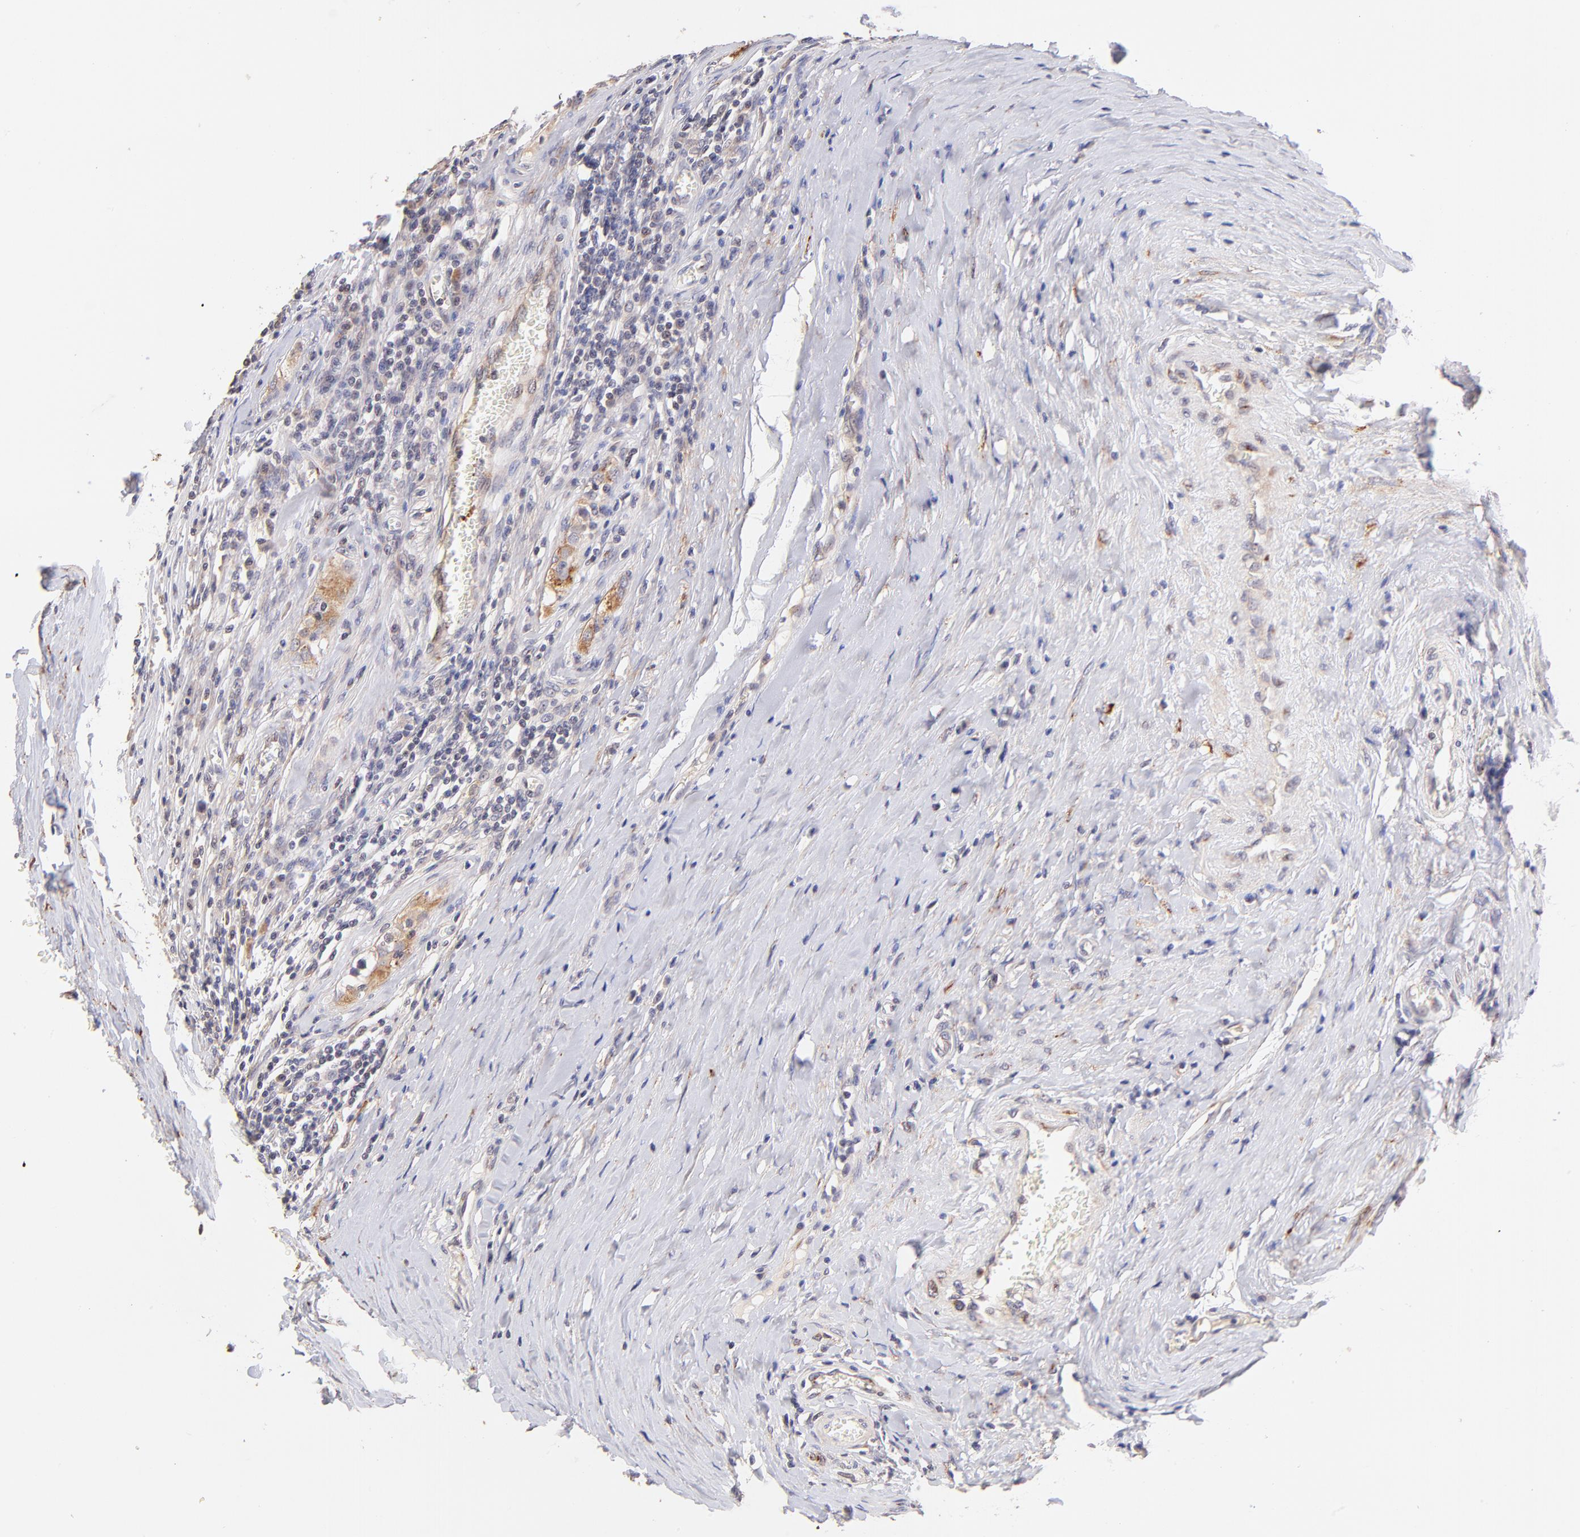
{"staining": {"intensity": "moderate", "quantity": "25%-75%", "location": "cytoplasmic/membranous"}, "tissue": "testis cancer", "cell_type": "Tumor cells", "image_type": "cancer", "snomed": [{"axis": "morphology", "description": "Seminoma, NOS"}, {"axis": "topography", "description": "Testis"}], "caption": "This is a histology image of IHC staining of testis cancer, which shows moderate staining in the cytoplasmic/membranous of tumor cells.", "gene": "SPARC", "patient": {"sex": "male", "age": 24}}